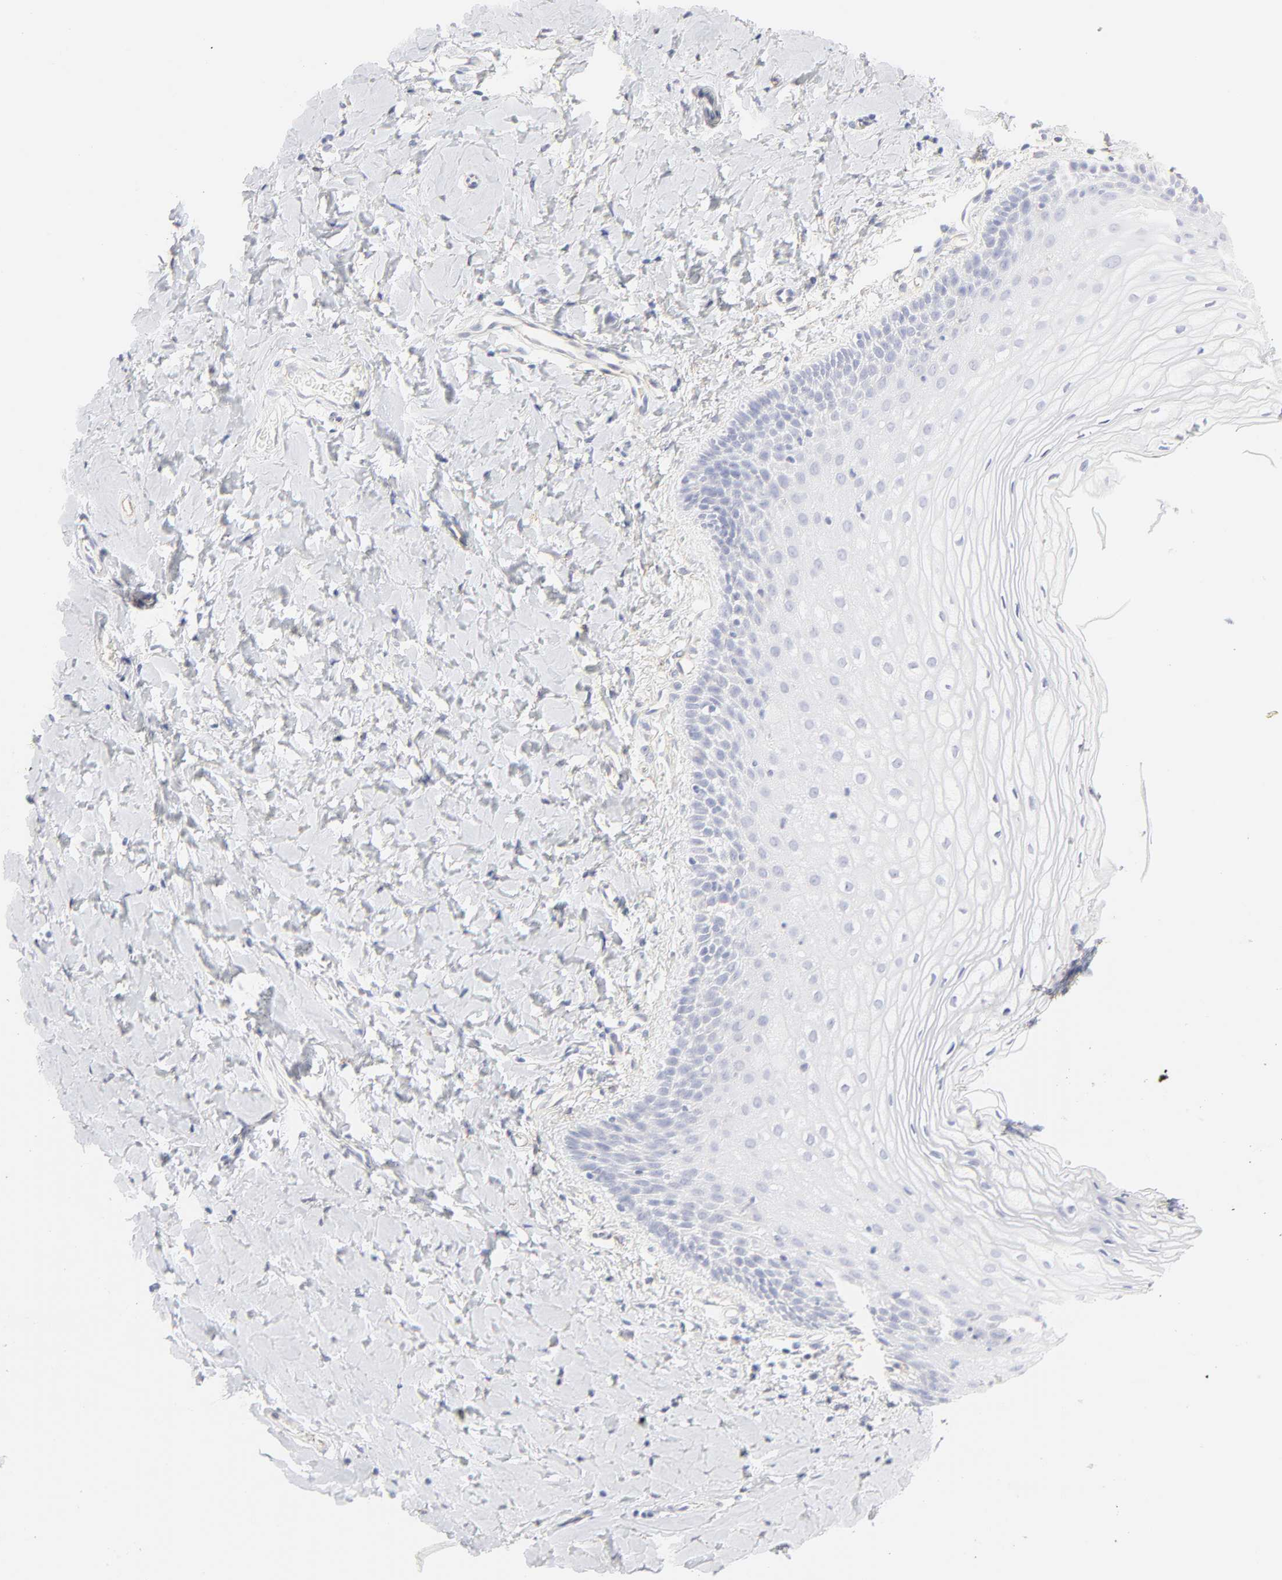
{"staining": {"intensity": "negative", "quantity": "none", "location": "none"}, "tissue": "vagina", "cell_type": "Squamous epithelial cells", "image_type": "normal", "snomed": [{"axis": "morphology", "description": "Normal tissue, NOS"}, {"axis": "topography", "description": "Vagina"}], "caption": "Immunohistochemical staining of unremarkable vagina exhibits no significant staining in squamous epithelial cells.", "gene": "ITGA5", "patient": {"sex": "female", "age": 55}}